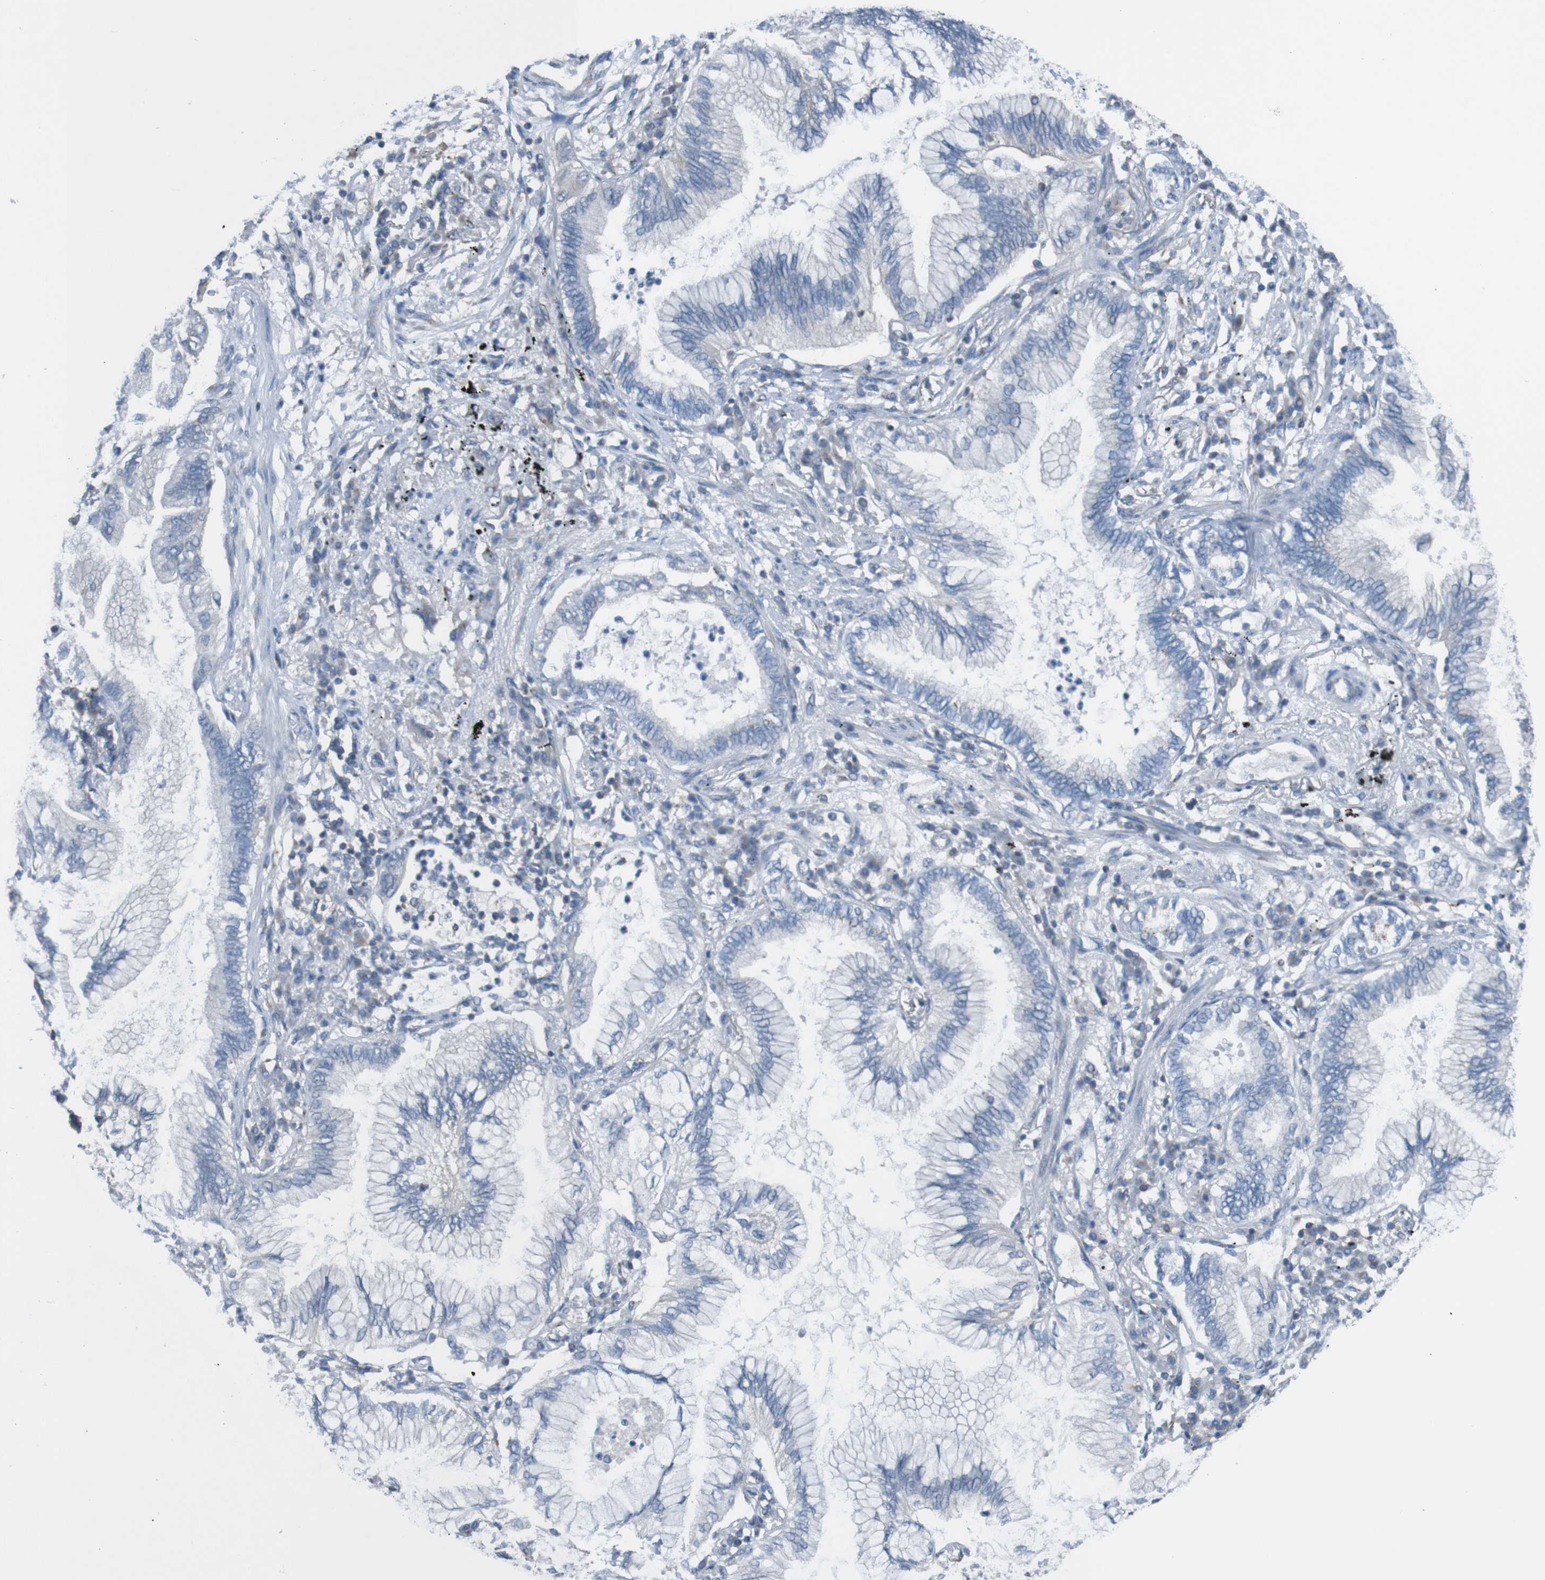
{"staining": {"intensity": "negative", "quantity": "none", "location": "none"}, "tissue": "lung cancer", "cell_type": "Tumor cells", "image_type": "cancer", "snomed": [{"axis": "morphology", "description": "Normal tissue, NOS"}, {"axis": "morphology", "description": "Adenocarcinoma, NOS"}, {"axis": "topography", "description": "Bronchus"}, {"axis": "topography", "description": "Lung"}], "caption": "Micrograph shows no significant protein positivity in tumor cells of lung cancer (adenocarcinoma). The staining was performed using DAB (3,3'-diaminobenzidine) to visualize the protein expression in brown, while the nuclei were stained in blue with hematoxylin (Magnification: 20x).", "gene": "MINAR1", "patient": {"sex": "female", "age": 70}}